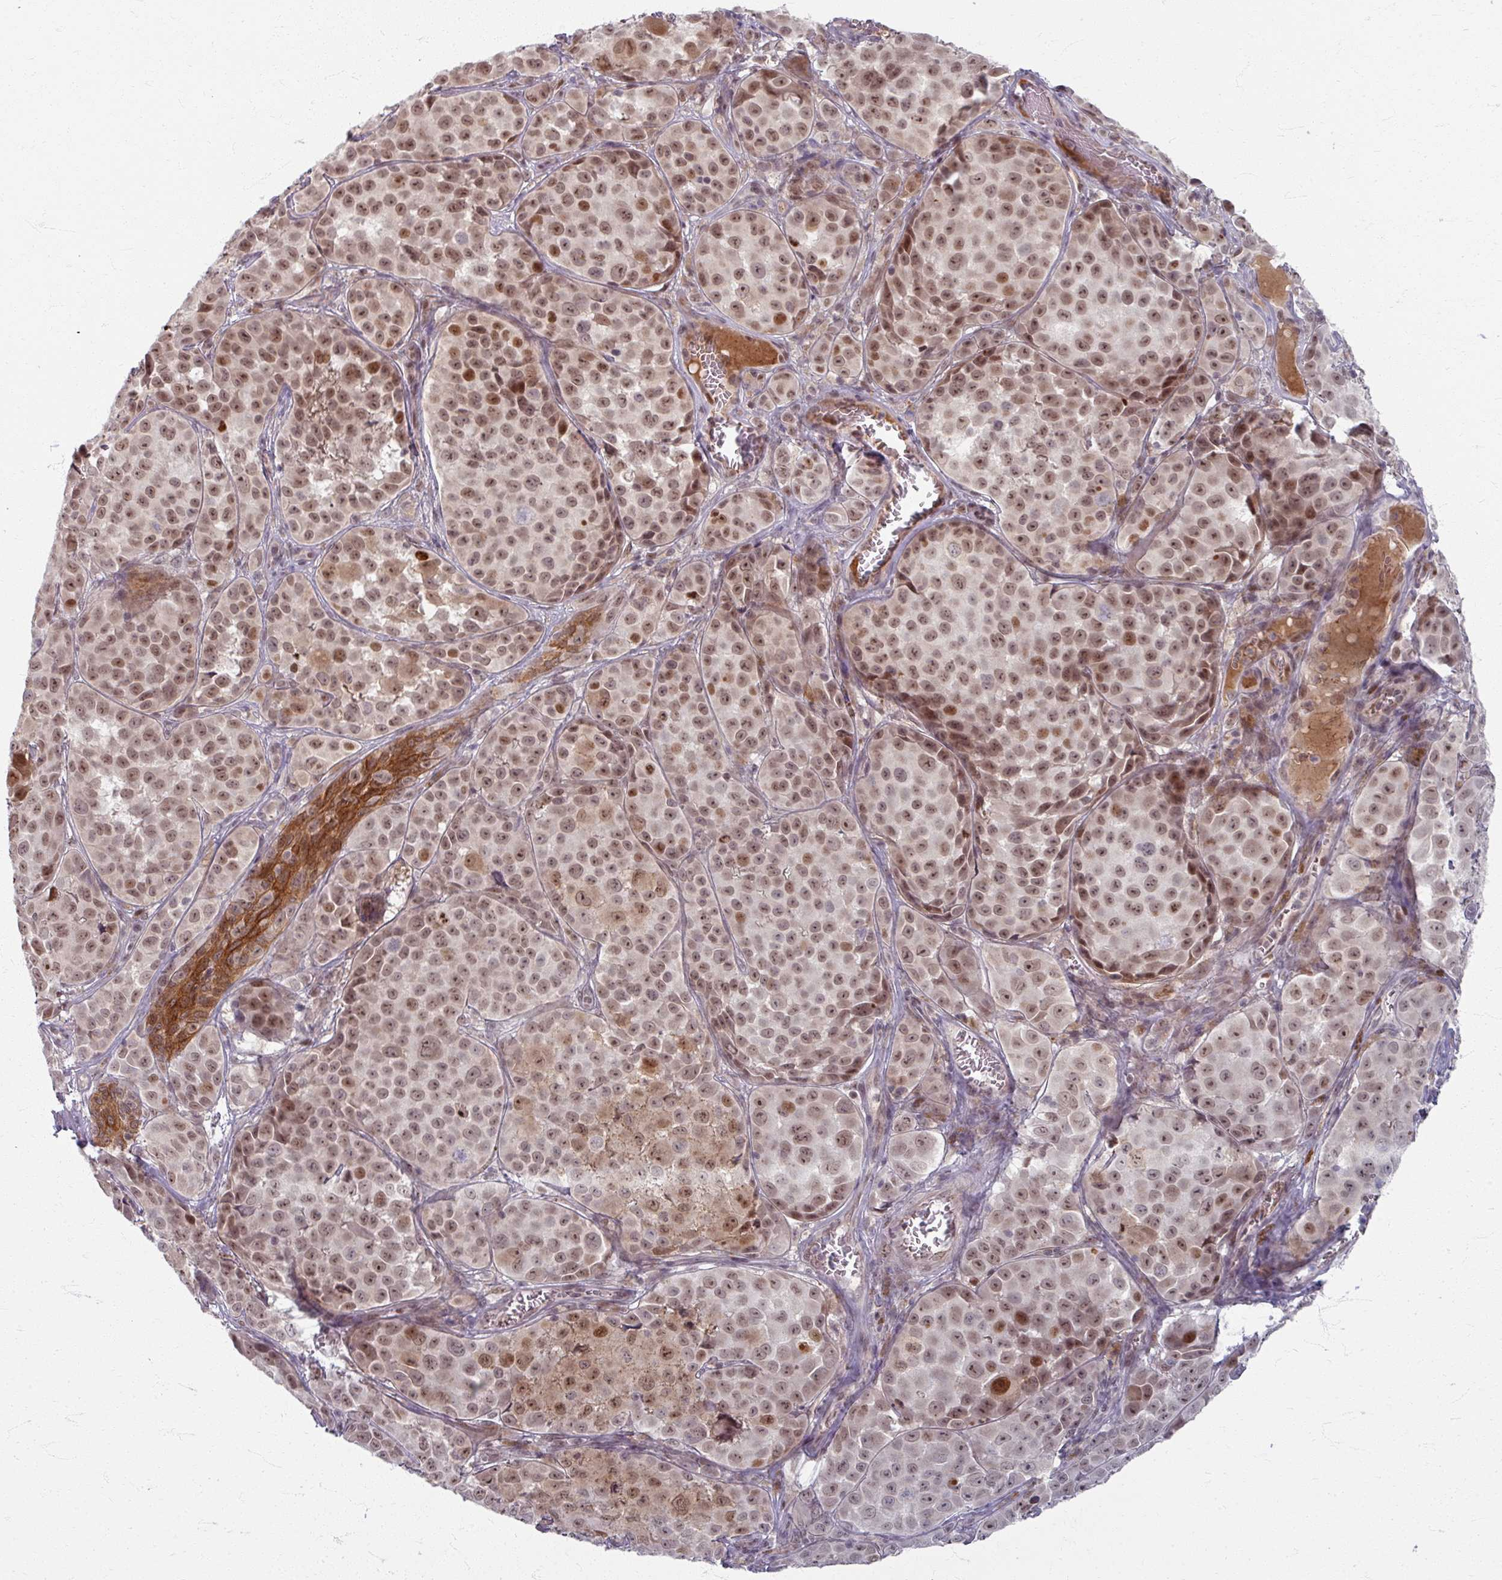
{"staining": {"intensity": "moderate", "quantity": ">75%", "location": "nuclear"}, "tissue": "melanoma", "cell_type": "Tumor cells", "image_type": "cancer", "snomed": [{"axis": "morphology", "description": "Malignant melanoma, NOS"}, {"axis": "topography", "description": "Skin"}], "caption": "High-magnification brightfield microscopy of malignant melanoma stained with DAB (3,3'-diaminobenzidine) (brown) and counterstained with hematoxylin (blue). tumor cells exhibit moderate nuclear positivity is identified in about>75% of cells. The staining is performed using DAB brown chromogen to label protein expression. The nuclei are counter-stained blue using hematoxylin.", "gene": "KLC3", "patient": {"sex": "male", "age": 64}}